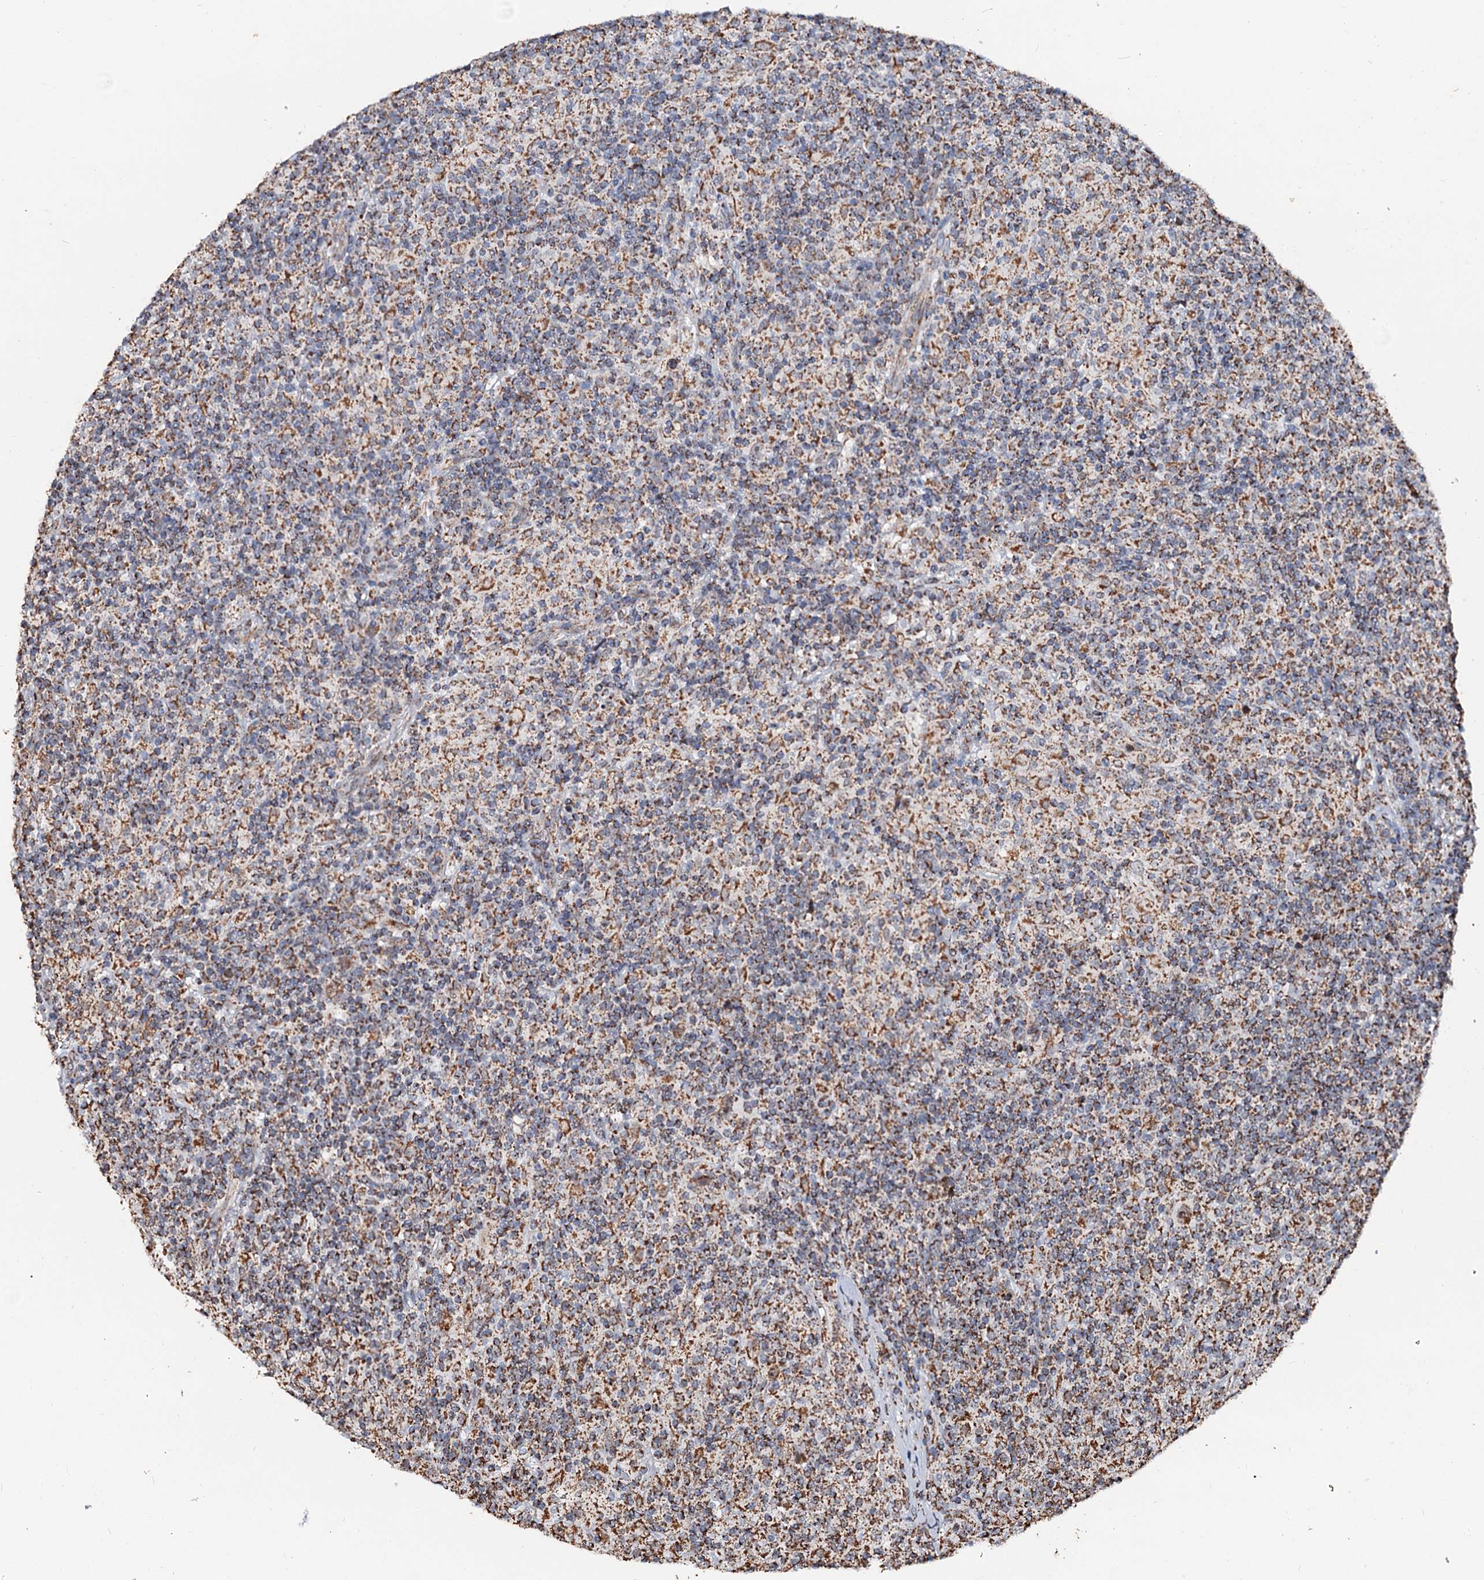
{"staining": {"intensity": "moderate", "quantity": ">75%", "location": "cytoplasmic/membranous"}, "tissue": "lymphoma", "cell_type": "Tumor cells", "image_type": "cancer", "snomed": [{"axis": "morphology", "description": "Hodgkin's disease, NOS"}, {"axis": "topography", "description": "Lymph node"}], "caption": "A high-resolution histopathology image shows immunohistochemistry staining of Hodgkin's disease, which reveals moderate cytoplasmic/membranous staining in about >75% of tumor cells.", "gene": "SECISBP2L", "patient": {"sex": "male", "age": 70}}